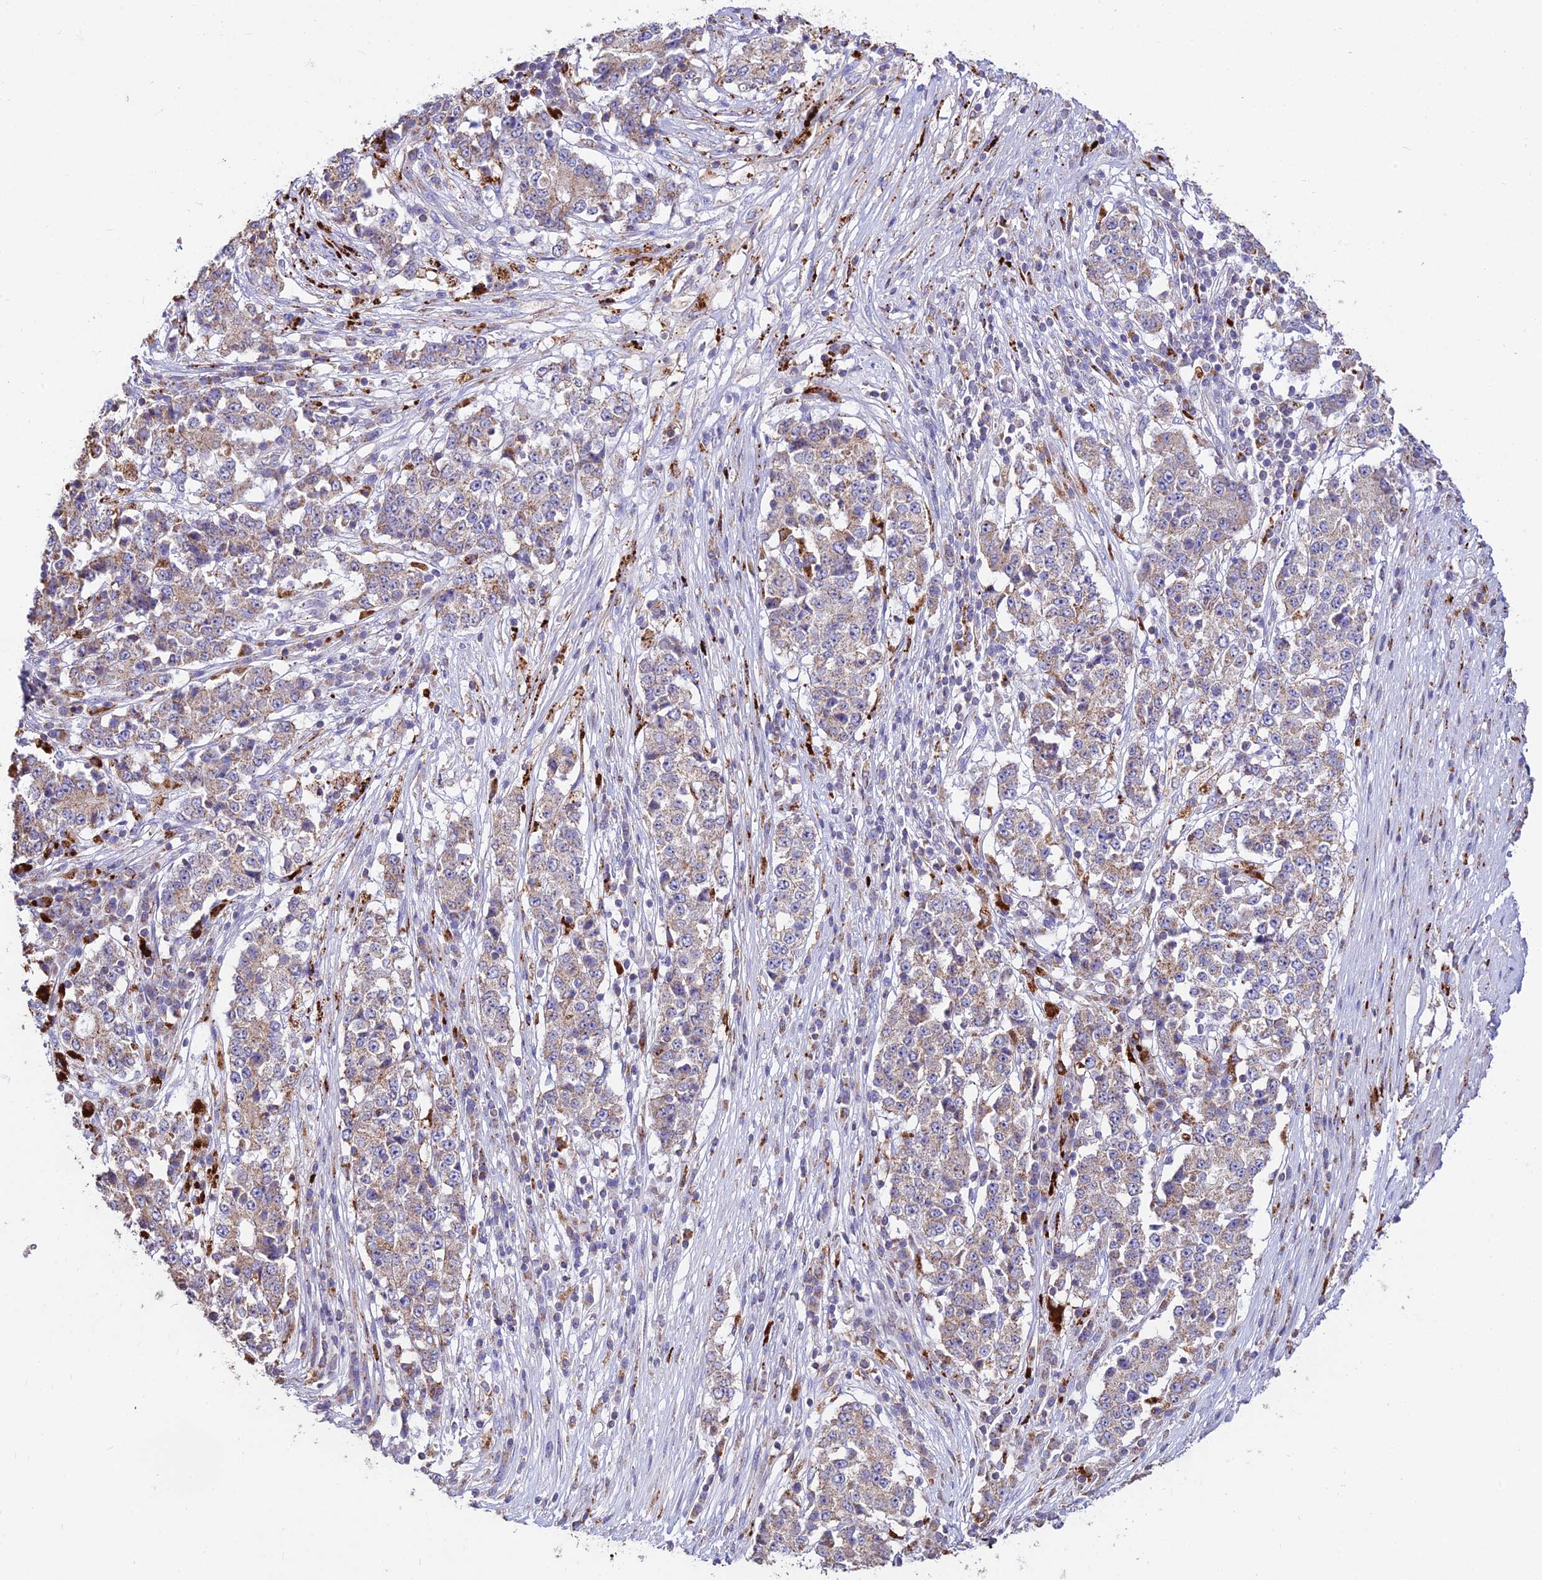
{"staining": {"intensity": "weak", "quantity": "25%-75%", "location": "cytoplasmic/membranous"}, "tissue": "stomach cancer", "cell_type": "Tumor cells", "image_type": "cancer", "snomed": [{"axis": "morphology", "description": "Adenocarcinoma, NOS"}, {"axis": "topography", "description": "Stomach"}], "caption": "IHC staining of stomach cancer, which demonstrates low levels of weak cytoplasmic/membranous expression in about 25%-75% of tumor cells indicating weak cytoplasmic/membranous protein staining. The staining was performed using DAB (brown) for protein detection and nuclei were counterstained in hematoxylin (blue).", "gene": "PNLIPRP3", "patient": {"sex": "male", "age": 59}}